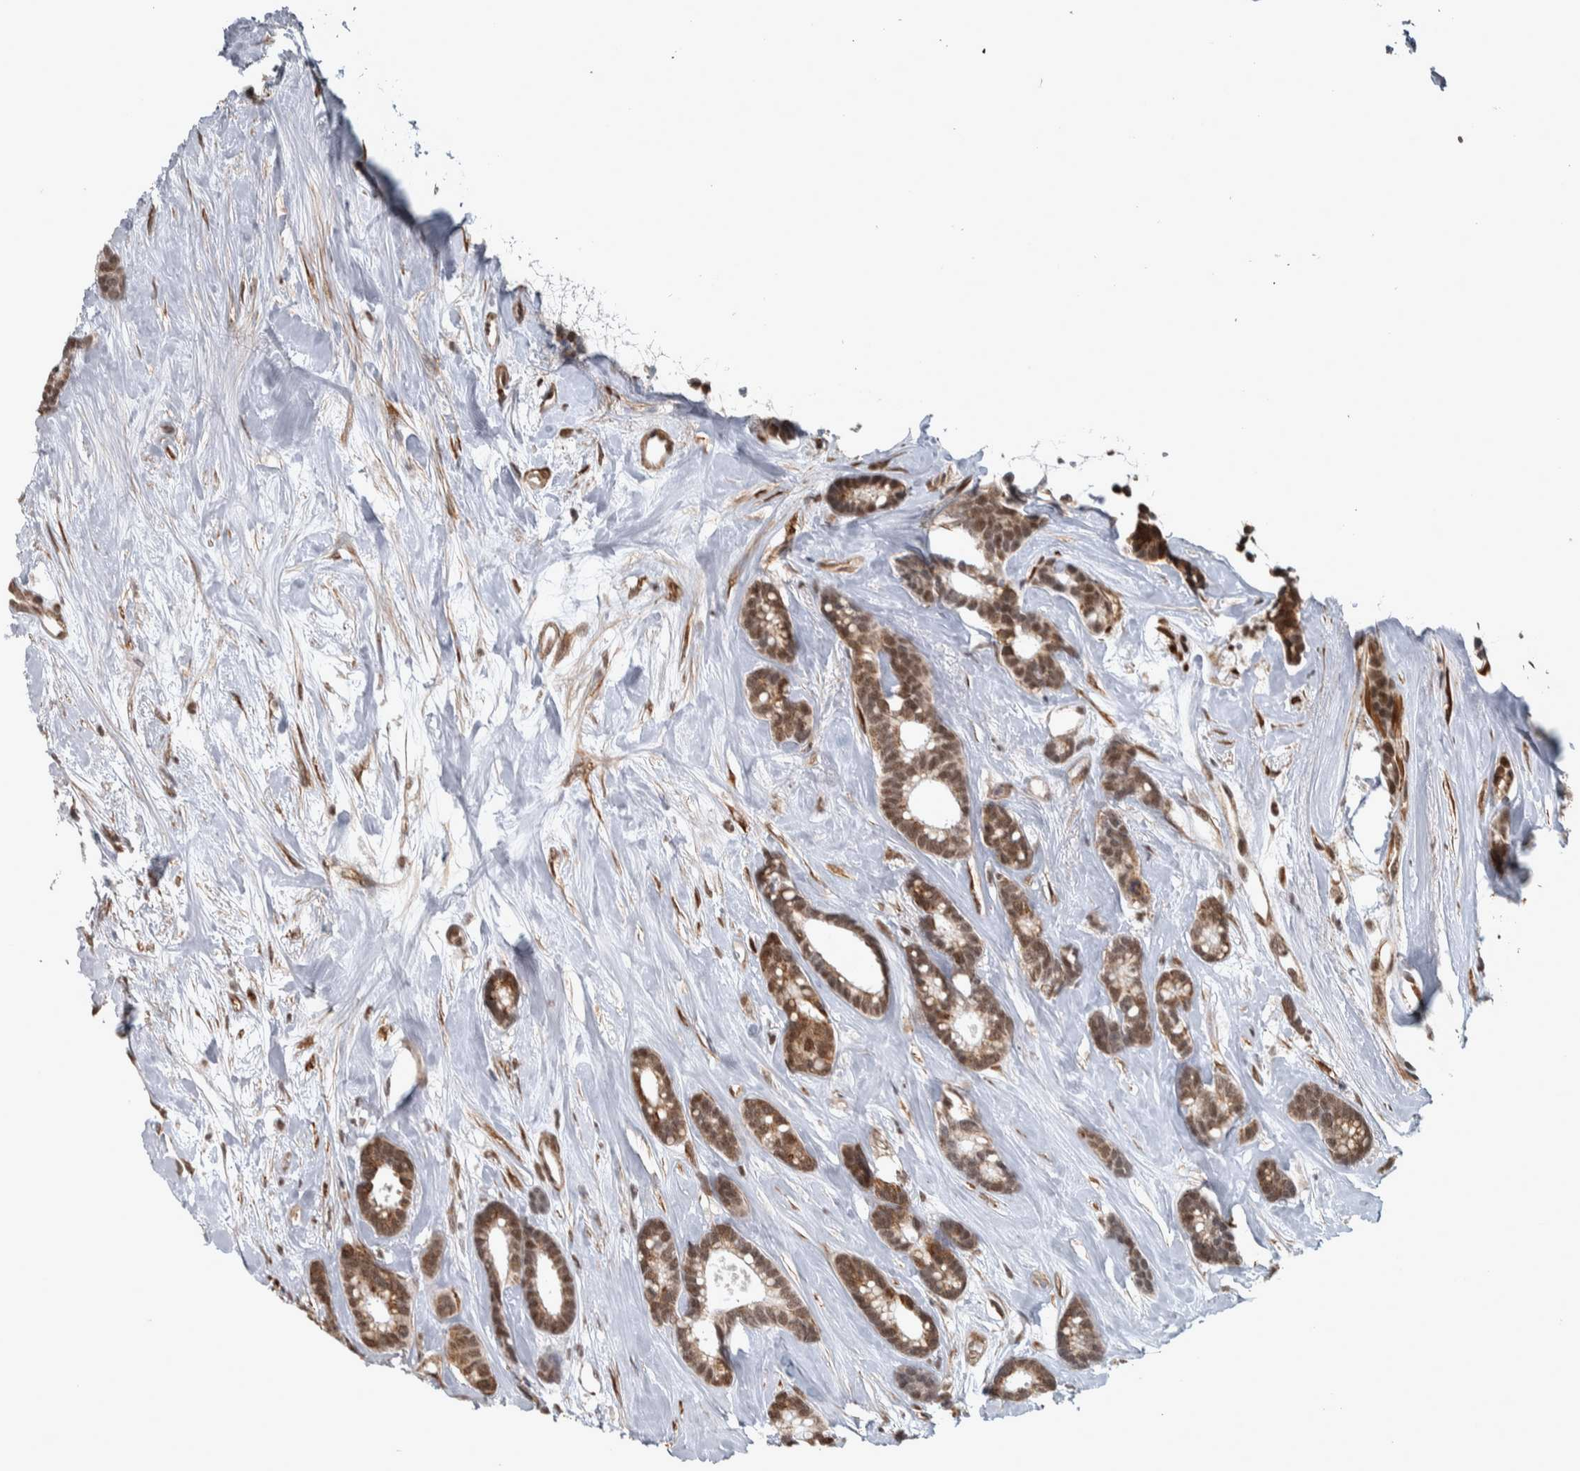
{"staining": {"intensity": "moderate", "quantity": ">75%", "location": "nuclear"}, "tissue": "breast cancer", "cell_type": "Tumor cells", "image_type": "cancer", "snomed": [{"axis": "morphology", "description": "Duct carcinoma"}, {"axis": "topography", "description": "Breast"}], "caption": "This is a photomicrograph of IHC staining of breast cancer, which shows moderate staining in the nuclear of tumor cells.", "gene": "DDX42", "patient": {"sex": "female", "age": 87}}